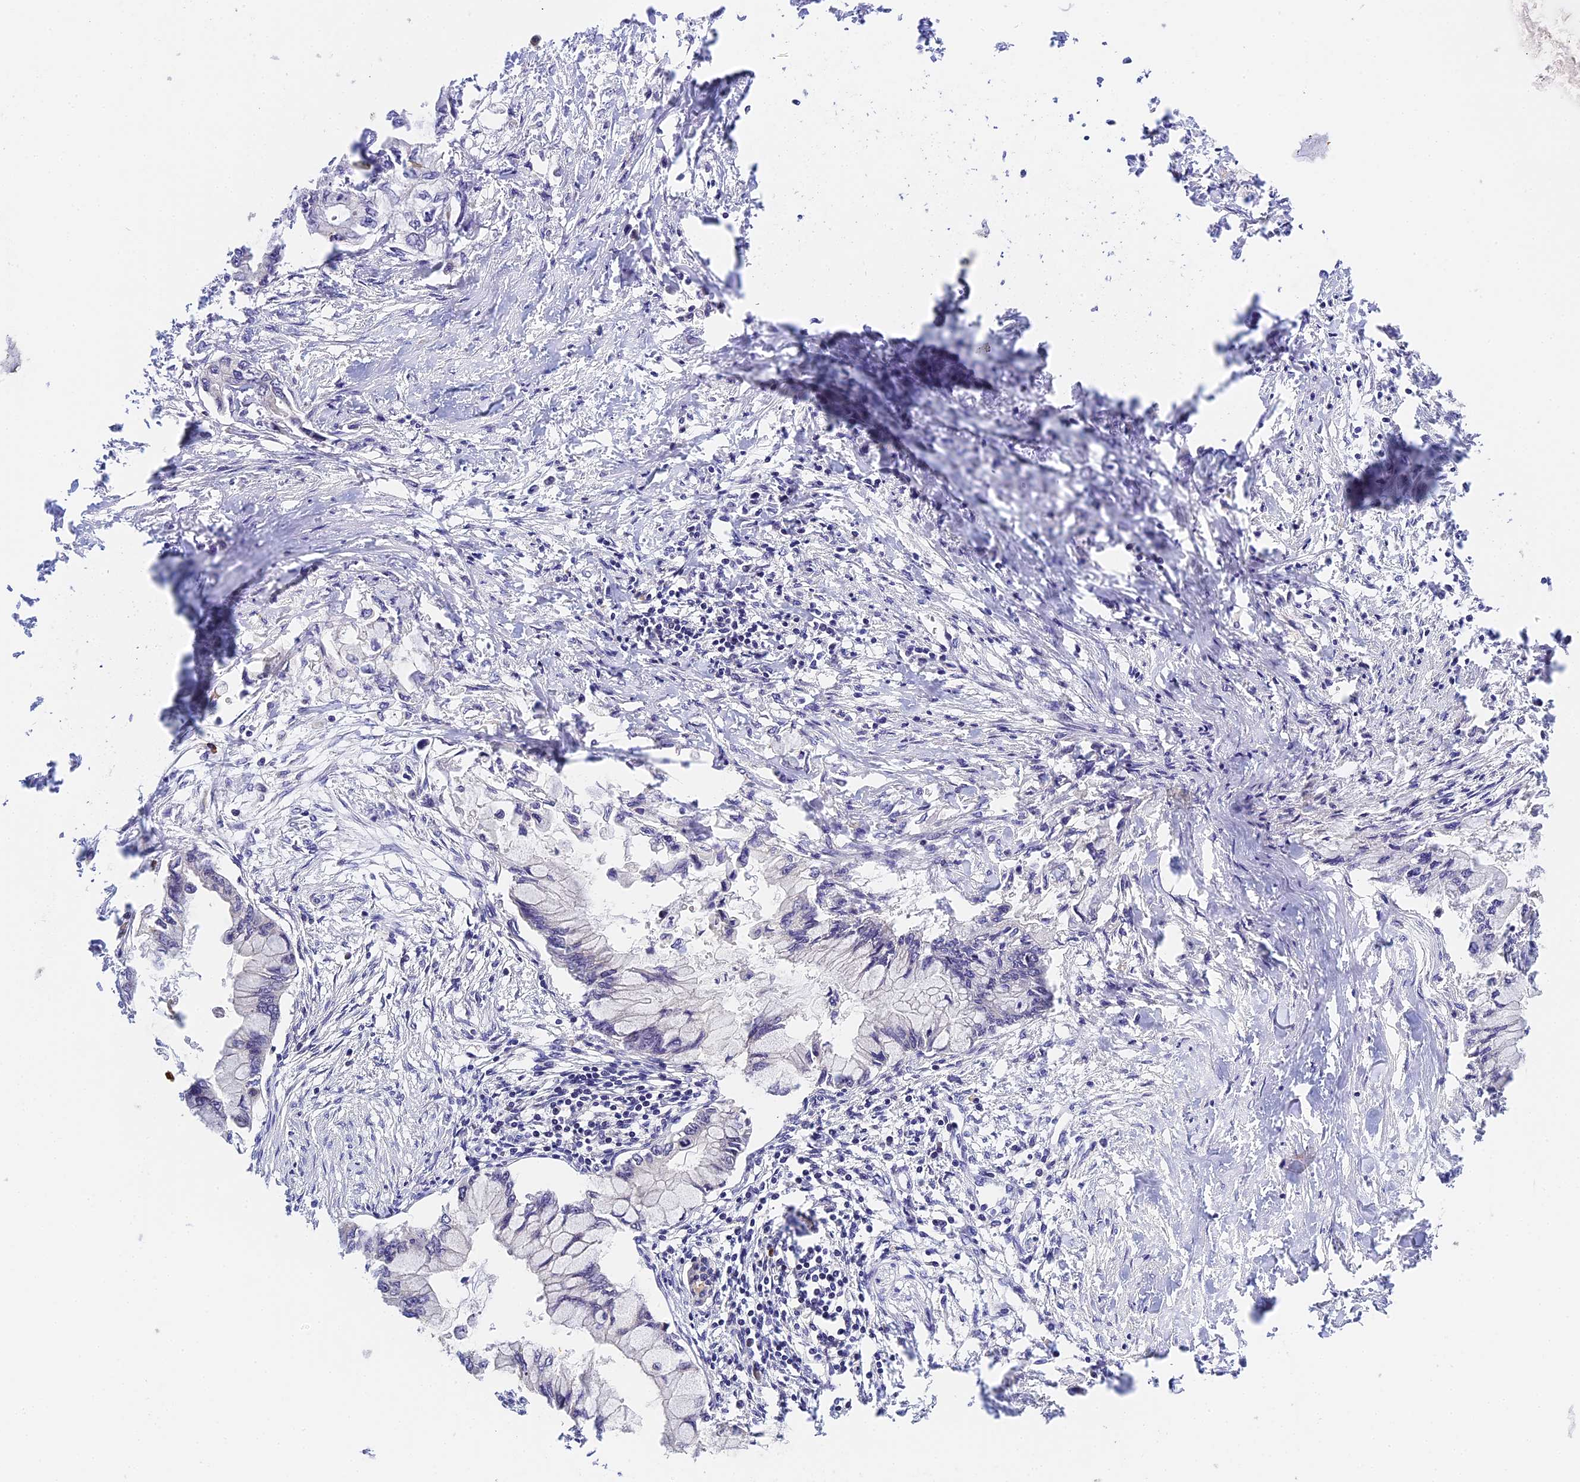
{"staining": {"intensity": "negative", "quantity": "none", "location": "none"}, "tissue": "pancreatic cancer", "cell_type": "Tumor cells", "image_type": "cancer", "snomed": [{"axis": "morphology", "description": "Adenocarcinoma, NOS"}, {"axis": "topography", "description": "Pancreas"}], "caption": "A high-resolution photomicrograph shows immunohistochemistry staining of adenocarcinoma (pancreatic), which reveals no significant expression in tumor cells.", "gene": "IMPACT", "patient": {"sex": "male", "age": 48}}